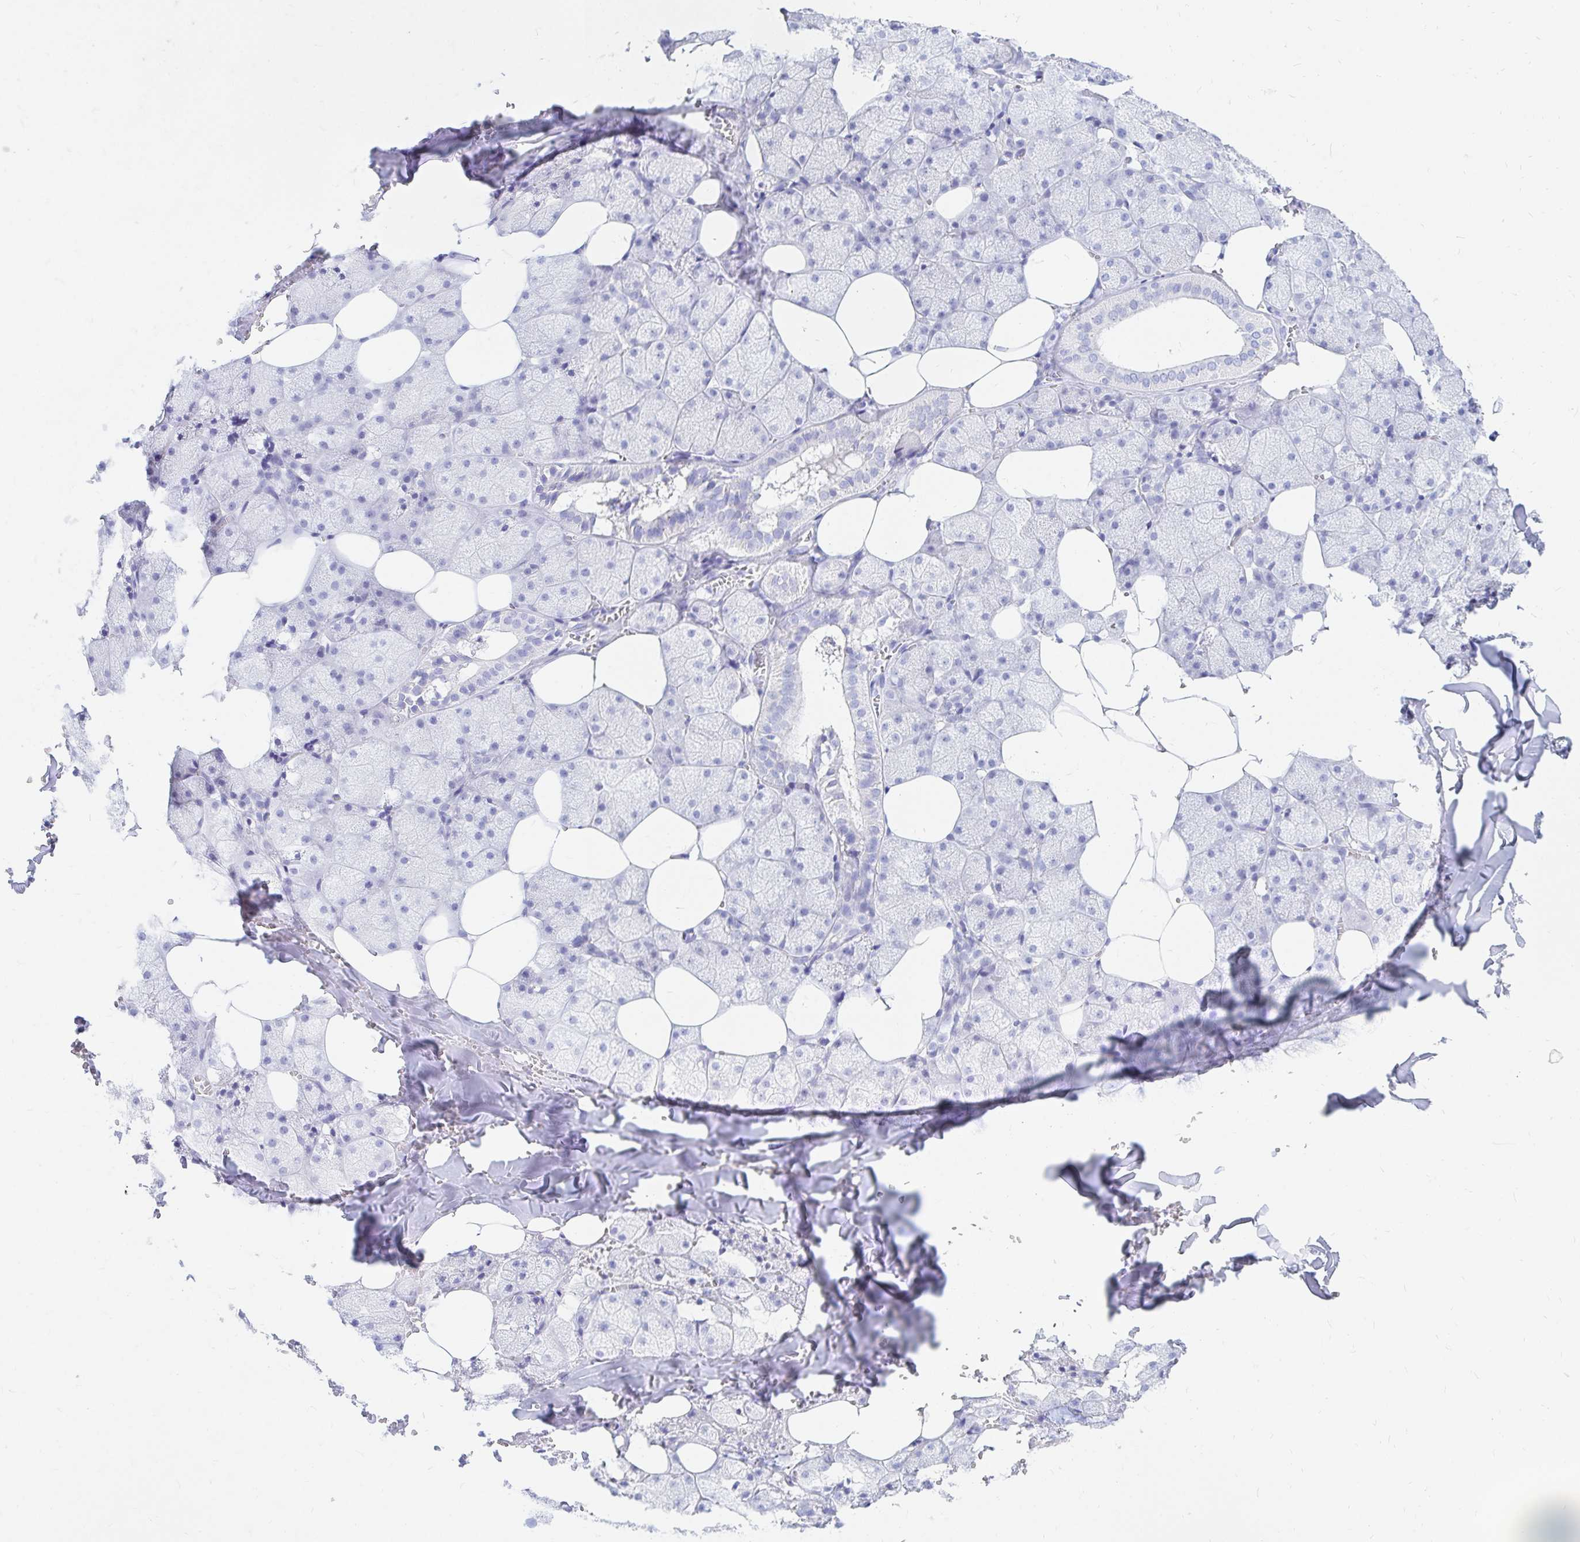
{"staining": {"intensity": "negative", "quantity": "none", "location": "none"}, "tissue": "salivary gland", "cell_type": "Glandular cells", "image_type": "normal", "snomed": [{"axis": "morphology", "description": "Normal tissue, NOS"}, {"axis": "topography", "description": "Salivary gland"}, {"axis": "topography", "description": "Peripheral nerve tissue"}], "caption": "This histopathology image is of normal salivary gland stained with immunohistochemistry to label a protein in brown with the nuclei are counter-stained blue. There is no staining in glandular cells. Brightfield microscopy of IHC stained with DAB (brown) and hematoxylin (blue), captured at high magnification.", "gene": "NR2E1", "patient": {"sex": "male", "age": 38}}